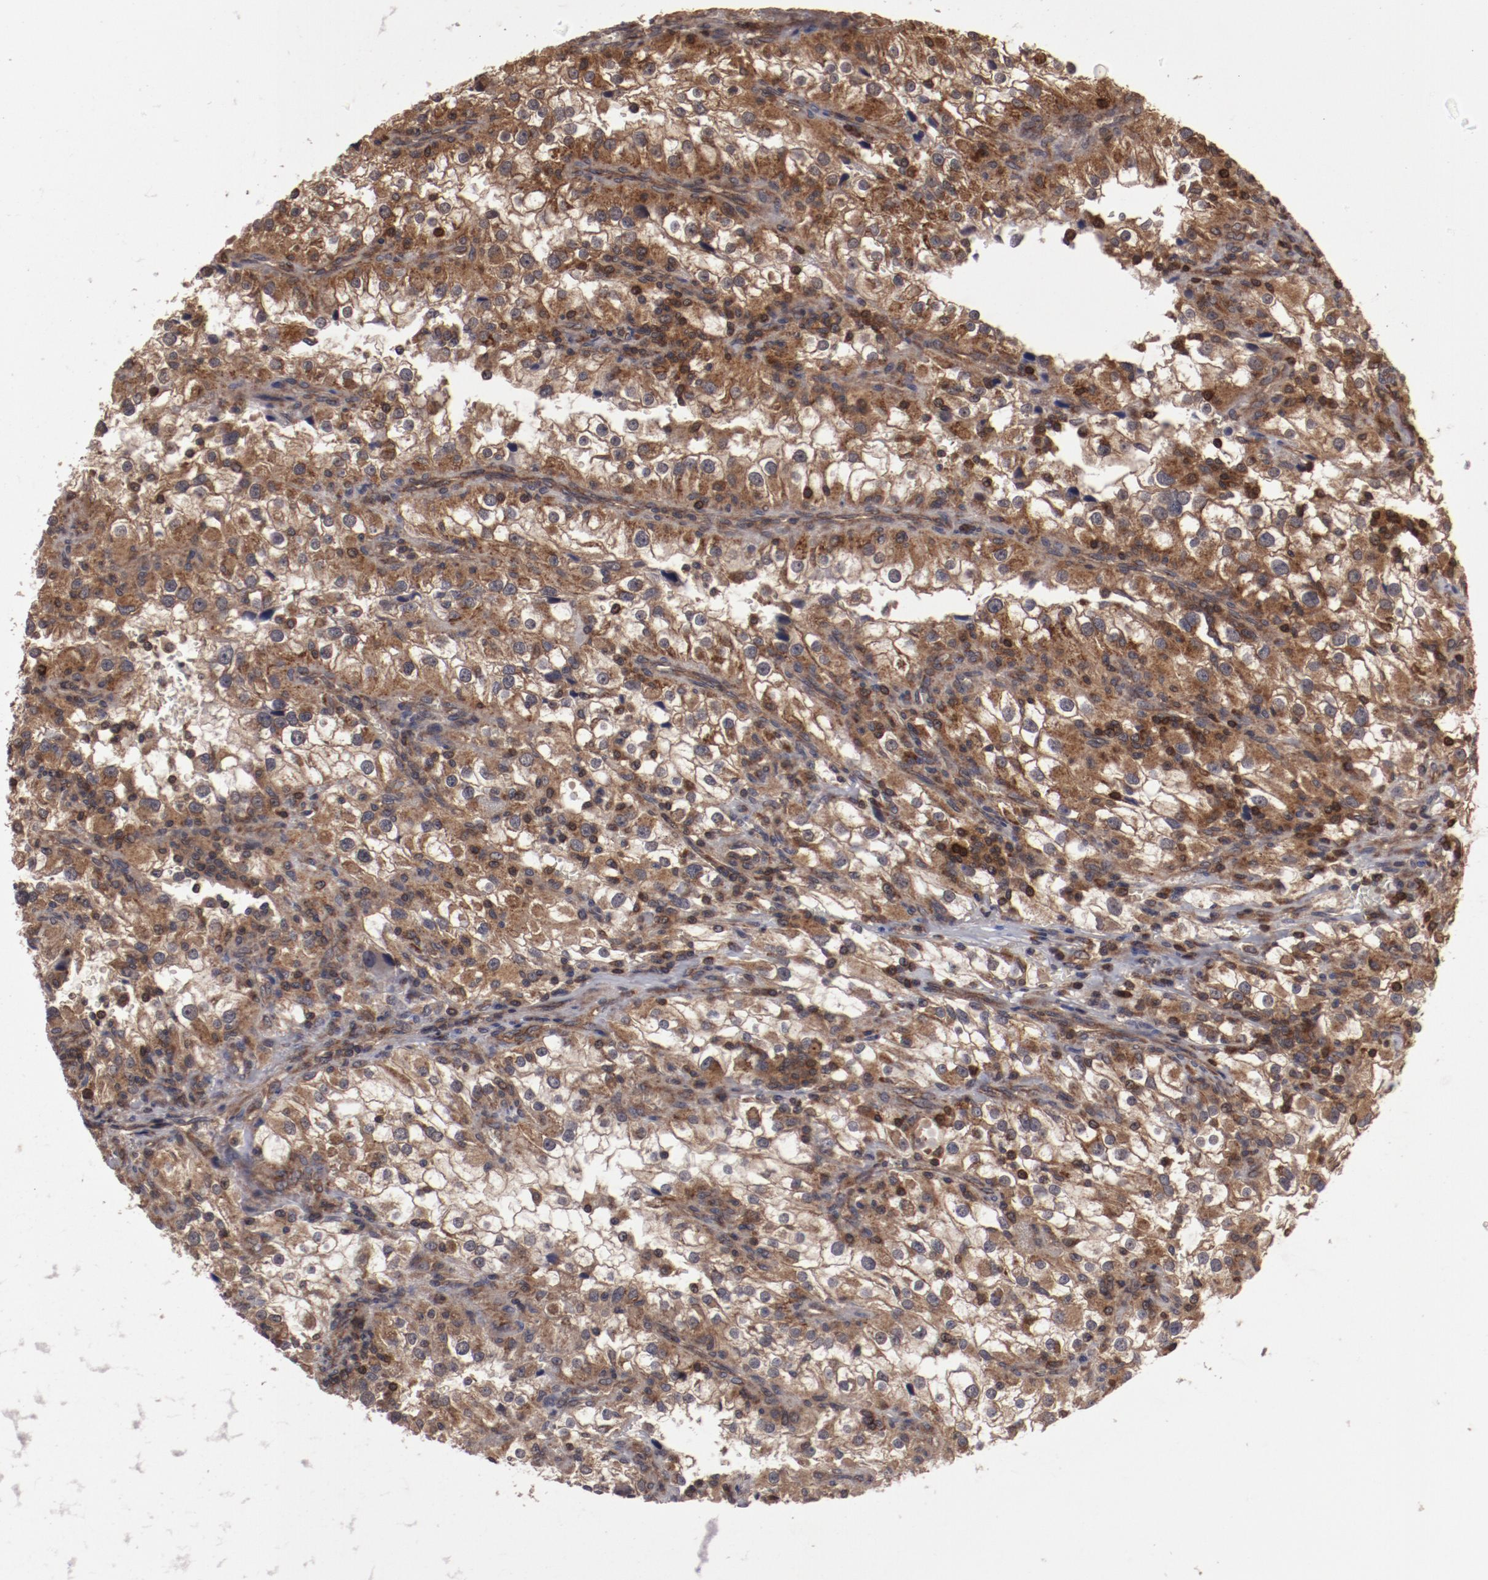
{"staining": {"intensity": "moderate", "quantity": ">75%", "location": "cytoplasmic/membranous"}, "tissue": "renal cancer", "cell_type": "Tumor cells", "image_type": "cancer", "snomed": [{"axis": "morphology", "description": "Adenocarcinoma, NOS"}, {"axis": "topography", "description": "Kidney"}], "caption": "Adenocarcinoma (renal) stained for a protein demonstrates moderate cytoplasmic/membranous positivity in tumor cells. The protein of interest is stained brown, and the nuclei are stained in blue (DAB (3,3'-diaminobenzidine) IHC with brightfield microscopy, high magnification).", "gene": "RPS6KA6", "patient": {"sex": "female", "age": 52}}